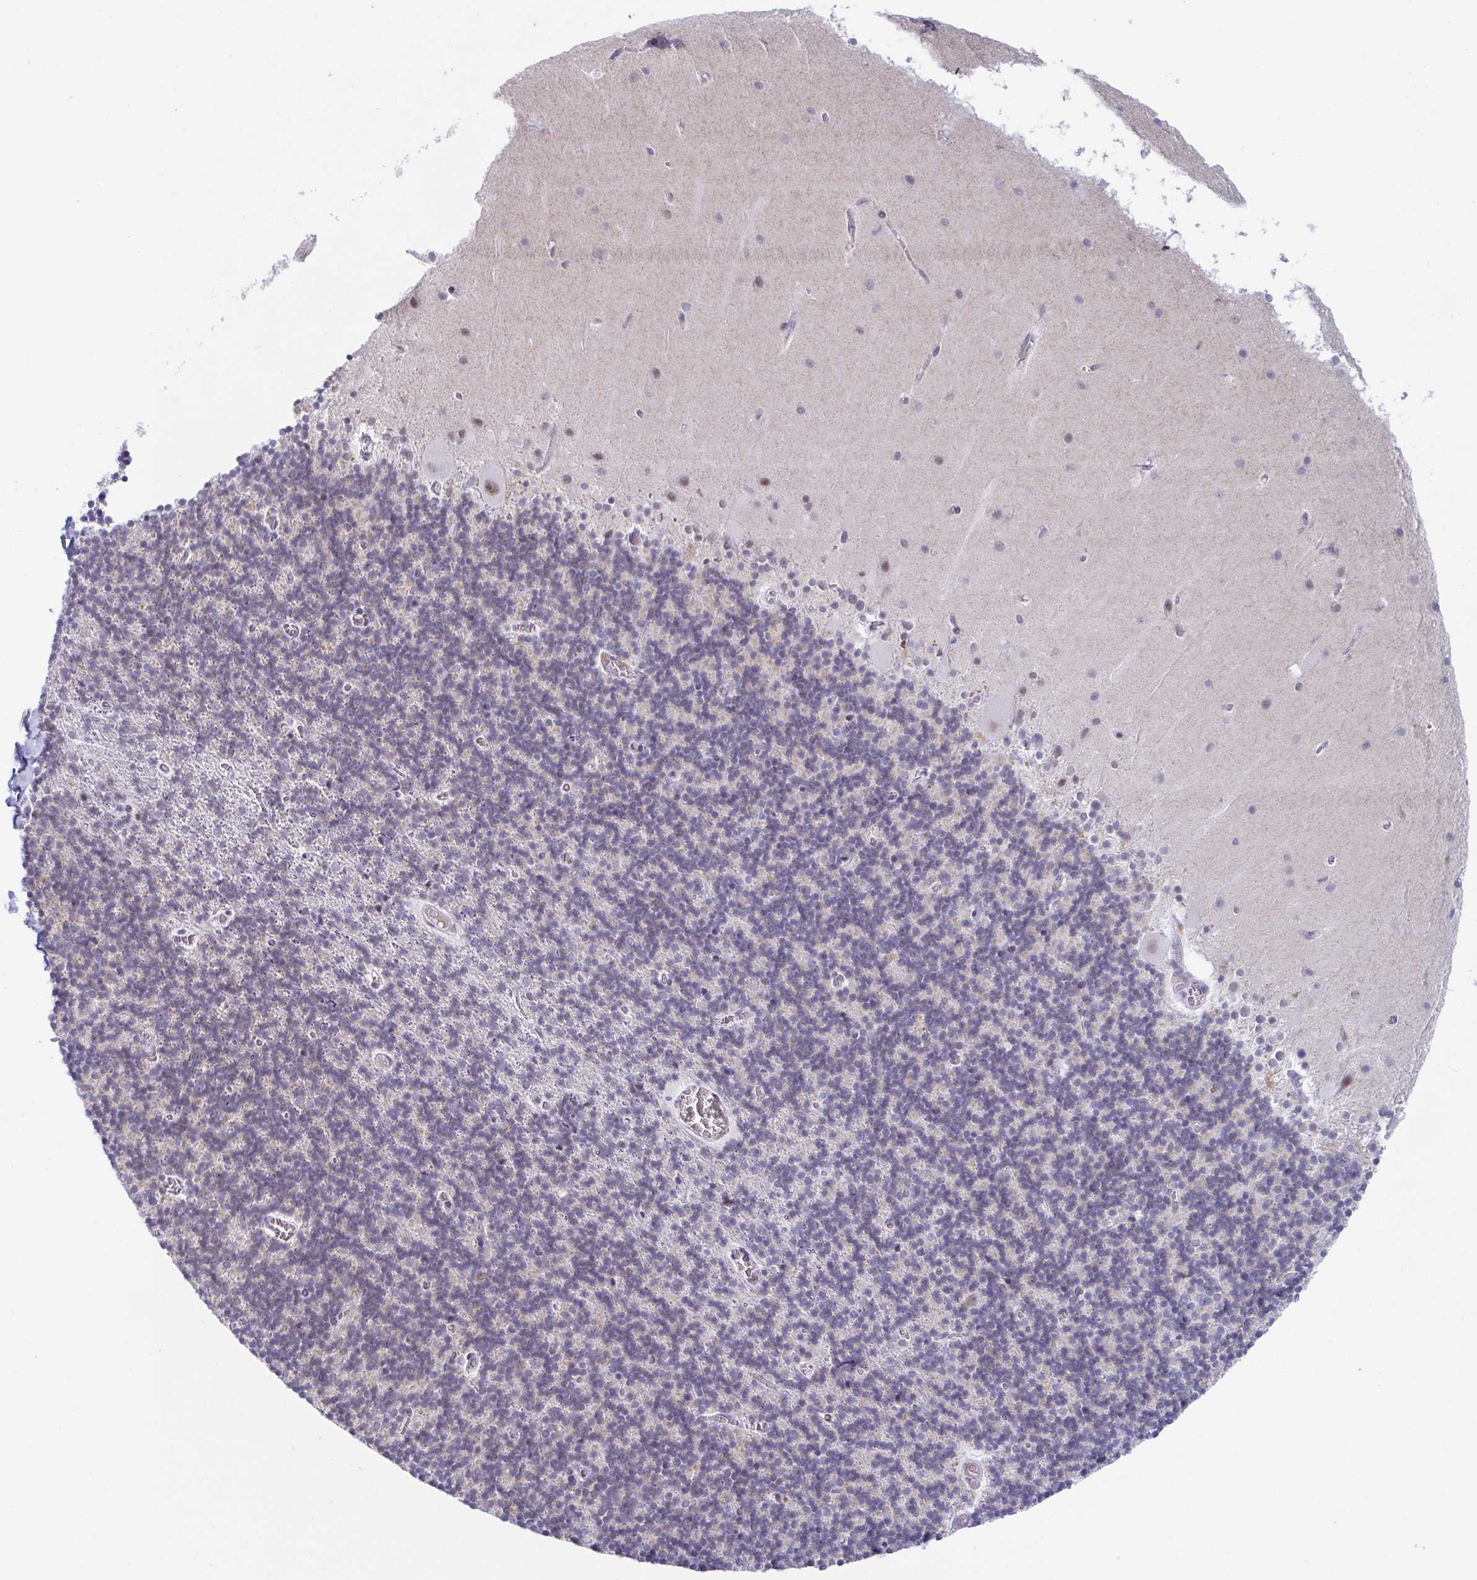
{"staining": {"intensity": "negative", "quantity": "none", "location": "none"}, "tissue": "cerebellum", "cell_type": "Cells in granular layer", "image_type": "normal", "snomed": [{"axis": "morphology", "description": "Normal tissue, NOS"}, {"axis": "topography", "description": "Cerebellum"}], "caption": "Micrograph shows no protein positivity in cells in granular layer of benign cerebellum.", "gene": "WDR72", "patient": {"sex": "male", "age": 70}}